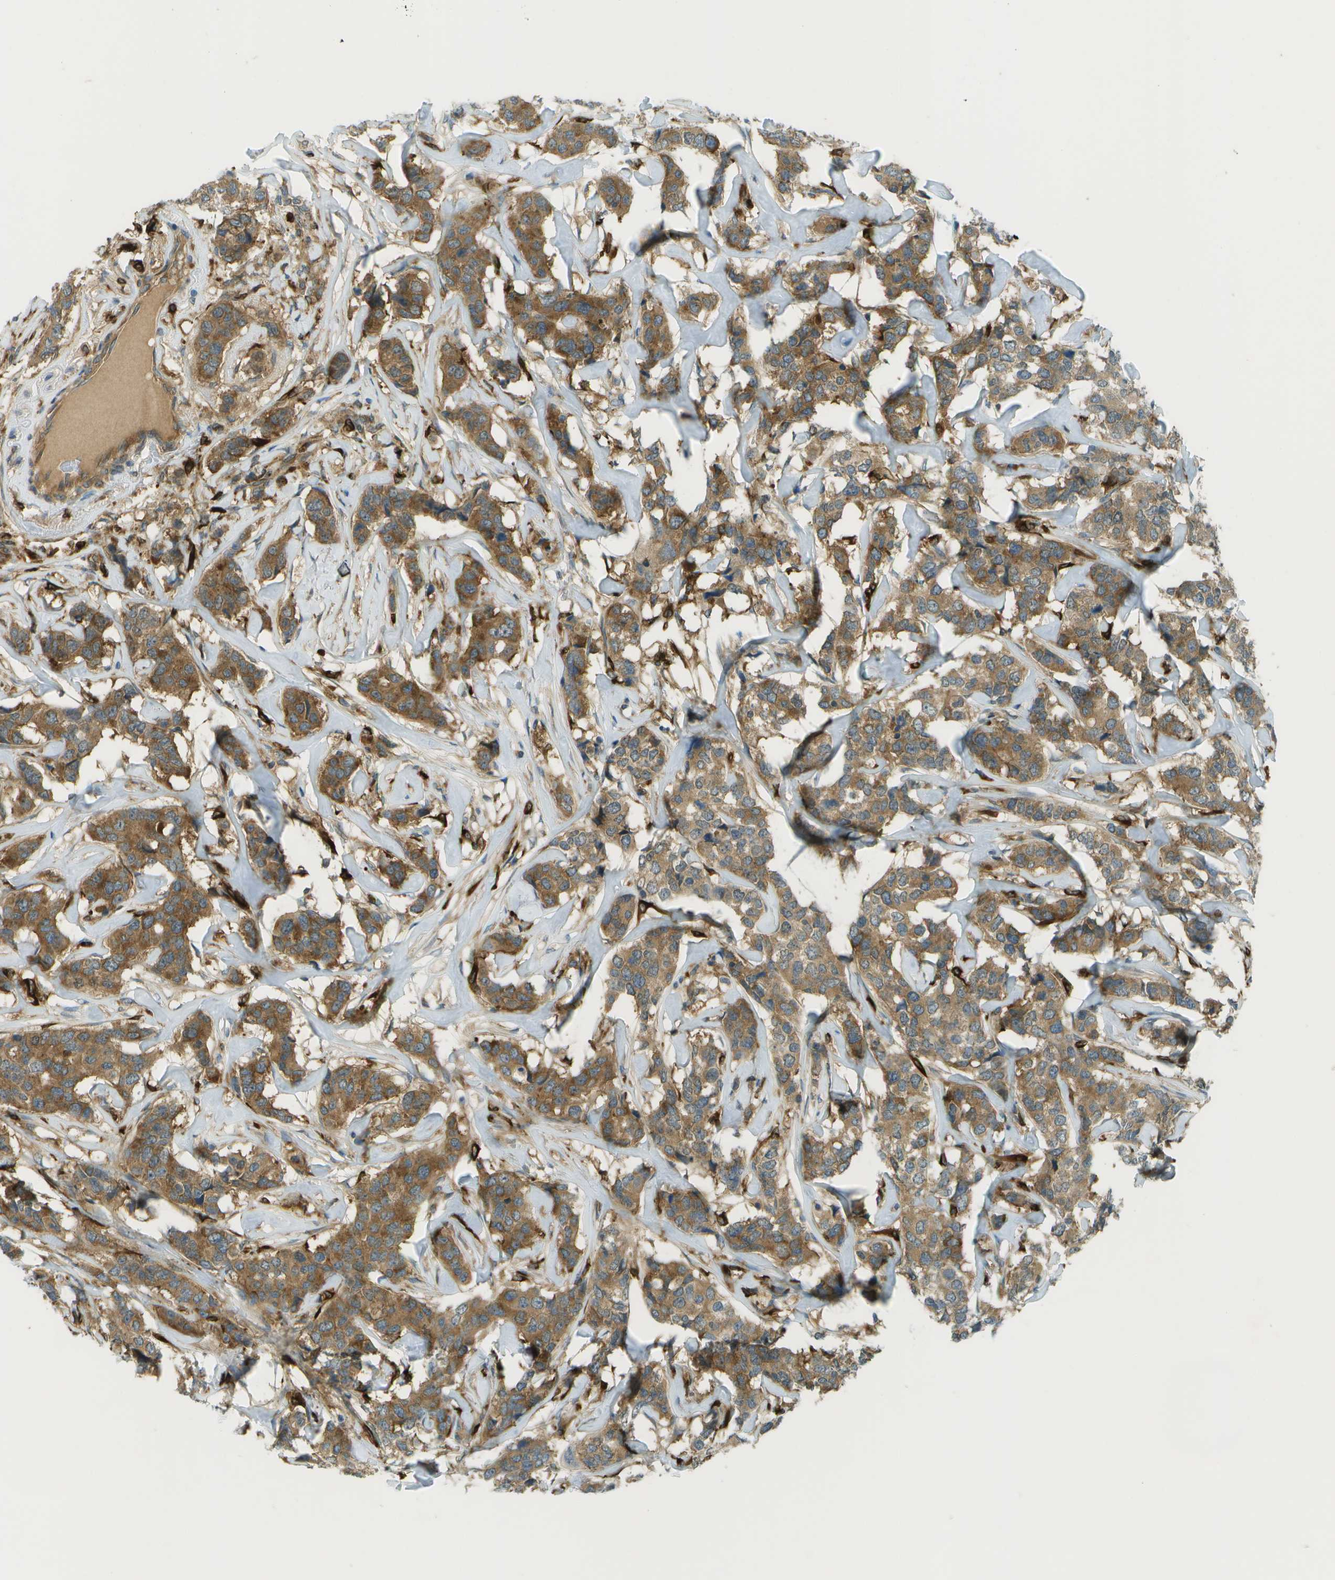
{"staining": {"intensity": "moderate", "quantity": ">75%", "location": "cytoplasmic/membranous"}, "tissue": "breast cancer", "cell_type": "Tumor cells", "image_type": "cancer", "snomed": [{"axis": "morphology", "description": "Lobular carcinoma"}, {"axis": "topography", "description": "Breast"}], "caption": "An immunohistochemistry (IHC) image of tumor tissue is shown. Protein staining in brown labels moderate cytoplasmic/membranous positivity in breast cancer (lobular carcinoma) within tumor cells.", "gene": "TMTC1", "patient": {"sex": "female", "age": 59}}